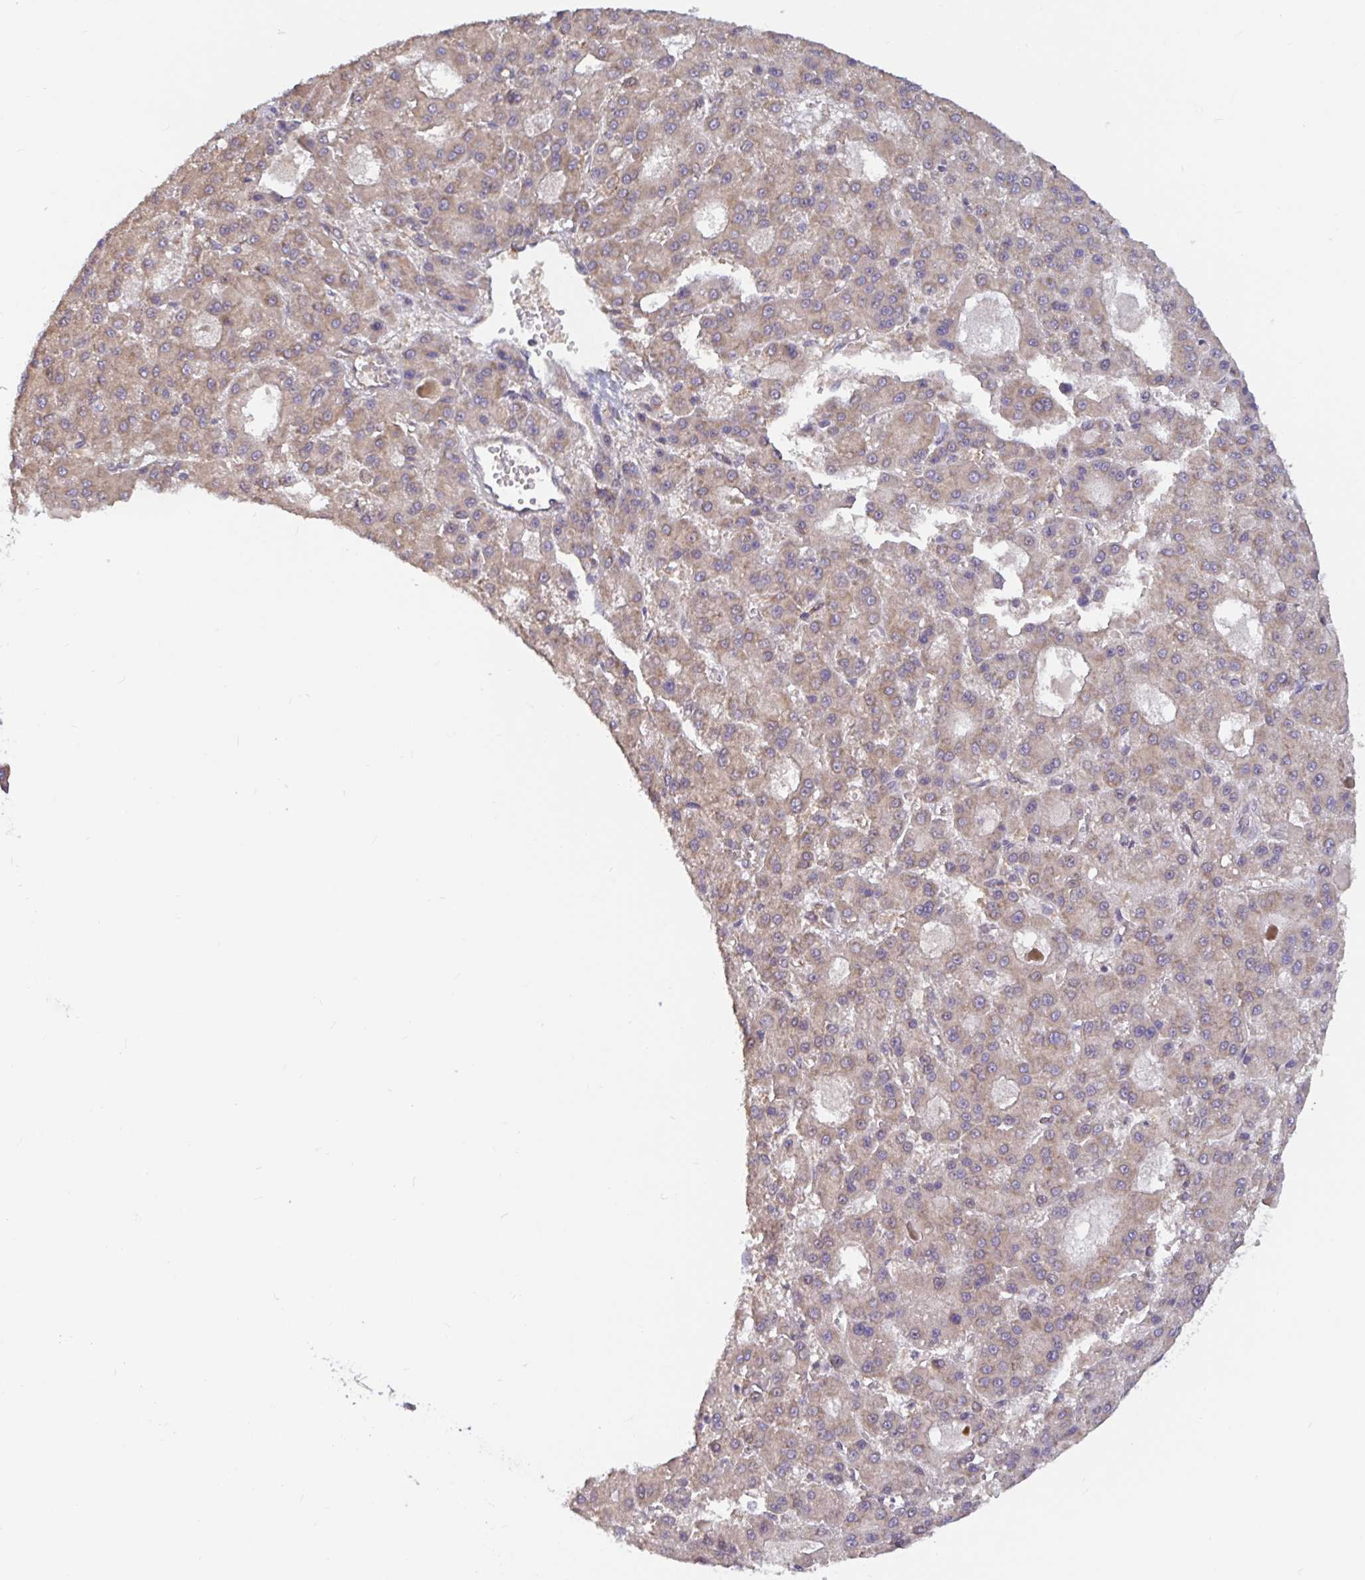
{"staining": {"intensity": "weak", "quantity": ">75%", "location": "cytoplasmic/membranous"}, "tissue": "liver cancer", "cell_type": "Tumor cells", "image_type": "cancer", "snomed": [{"axis": "morphology", "description": "Carcinoma, Hepatocellular, NOS"}, {"axis": "topography", "description": "Liver"}], "caption": "Protein analysis of liver hepatocellular carcinoma tissue exhibits weak cytoplasmic/membranous expression in approximately >75% of tumor cells.", "gene": "LARP1", "patient": {"sex": "male", "age": 70}}